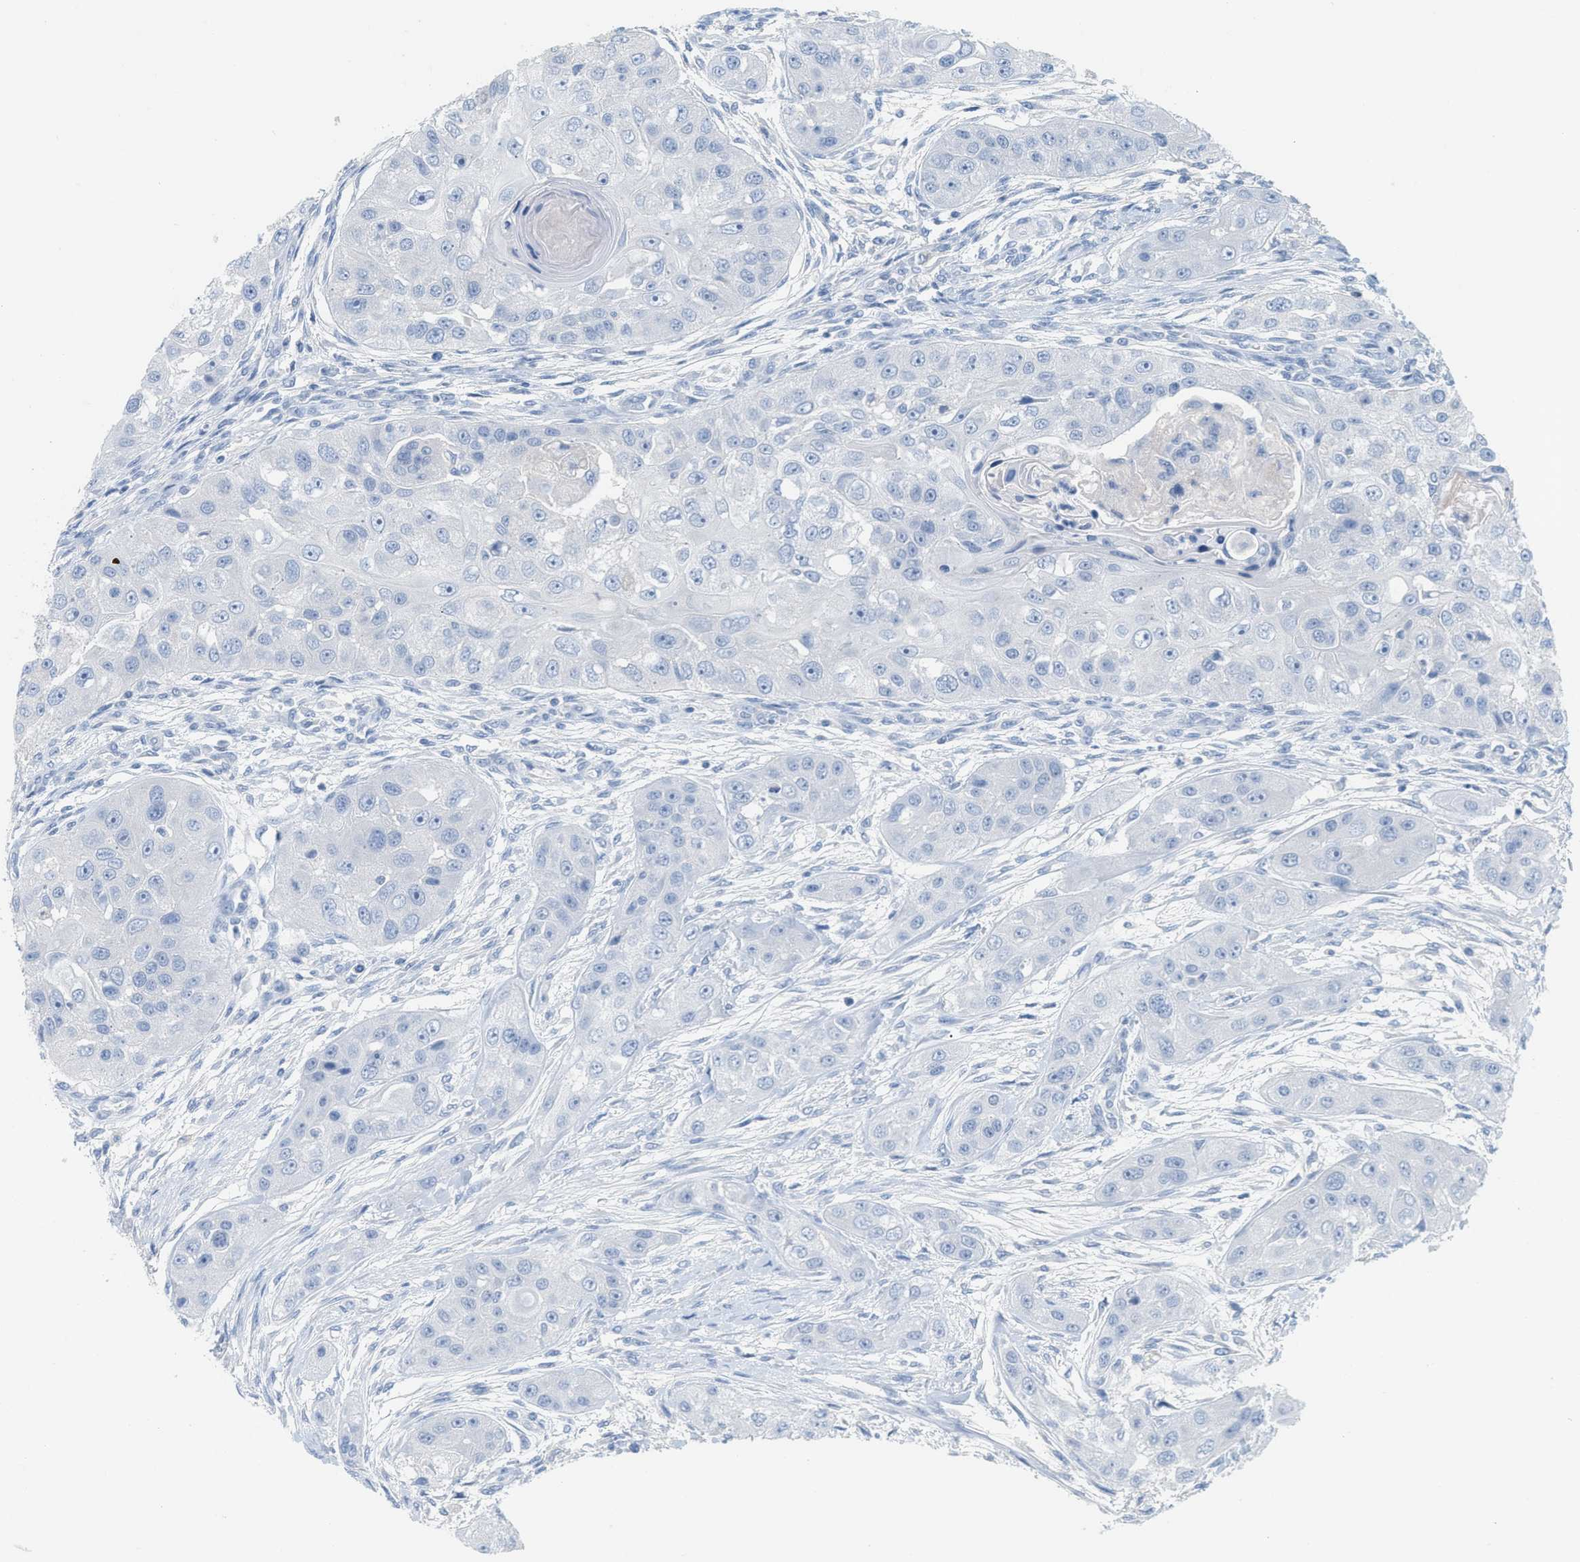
{"staining": {"intensity": "negative", "quantity": "none", "location": "none"}, "tissue": "head and neck cancer", "cell_type": "Tumor cells", "image_type": "cancer", "snomed": [{"axis": "morphology", "description": "Normal tissue, NOS"}, {"axis": "morphology", "description": "Squamous cell carcinoma, NOS"}, {"axis": "topography", "description": "Skeletal muscle"}, {"axis": "topography", "description": "Head-Neck"}], "caption": "An IHC histopathology image of head and neck cancer is shown. There is no staining in tumor cells of head and neck cancer.", "gene": "PAPPA", "patient": {"sex": "male", "age": 51}}